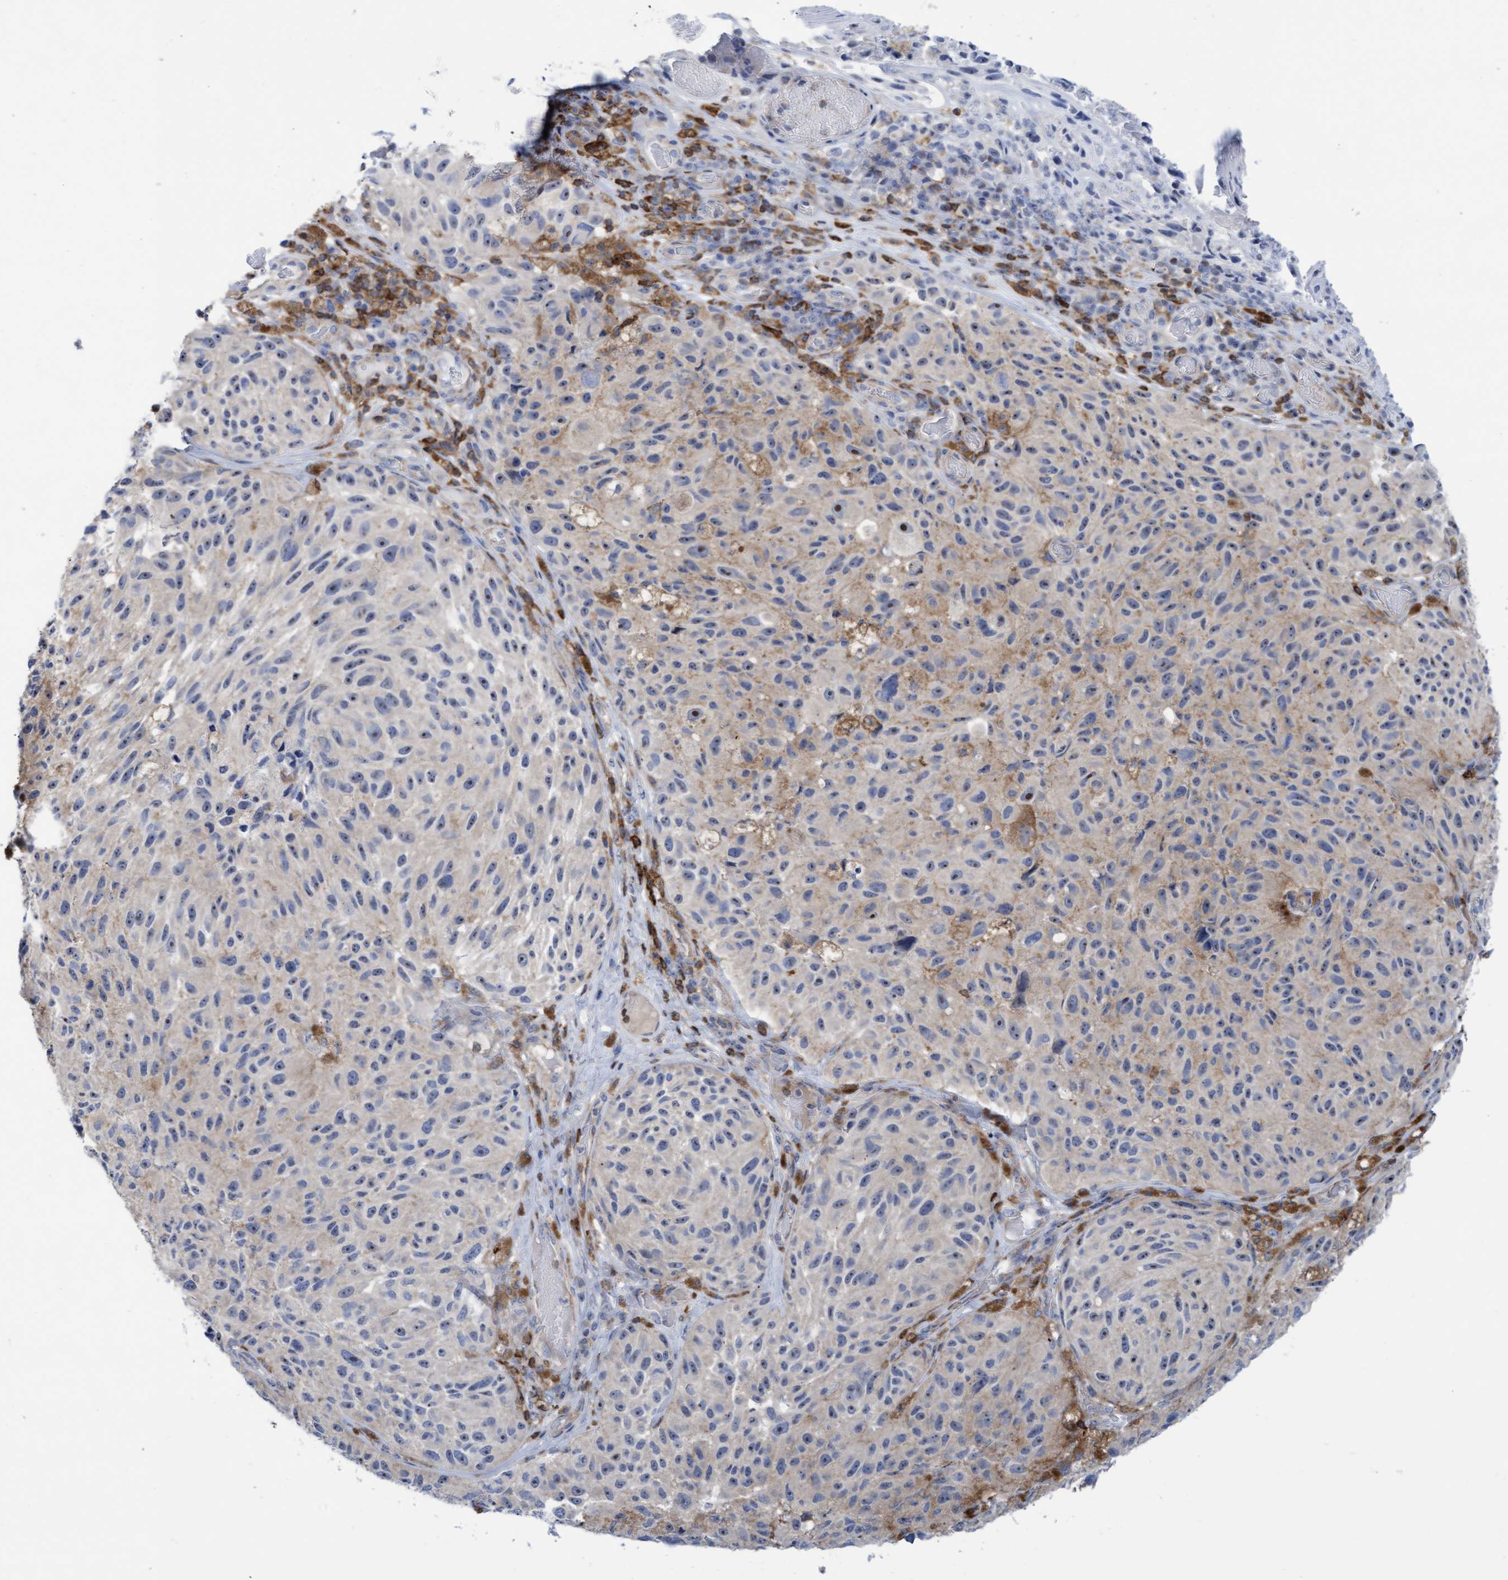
{"staining": {"intensity": "weak", "quantity": "<25%", "location": "cytoplasmic/membranous"}, "tissue": "melanoma", "cell_type": "Tumor cells", "image_type": "cancer", "snomed": [{"axis": "morphology", "description": "Malignant melanoma, NOS"}, {"axis": "topography", "description": "Skin"}], "caption": "This micrograph is of melanoma stained with immunohistochemistry to label a protein in brown with the nuclei are counter-stained blue. There is no positivity in tumor cells.", "gene": "FNBP1", "patient": {"sex": "female", "age": 73}}